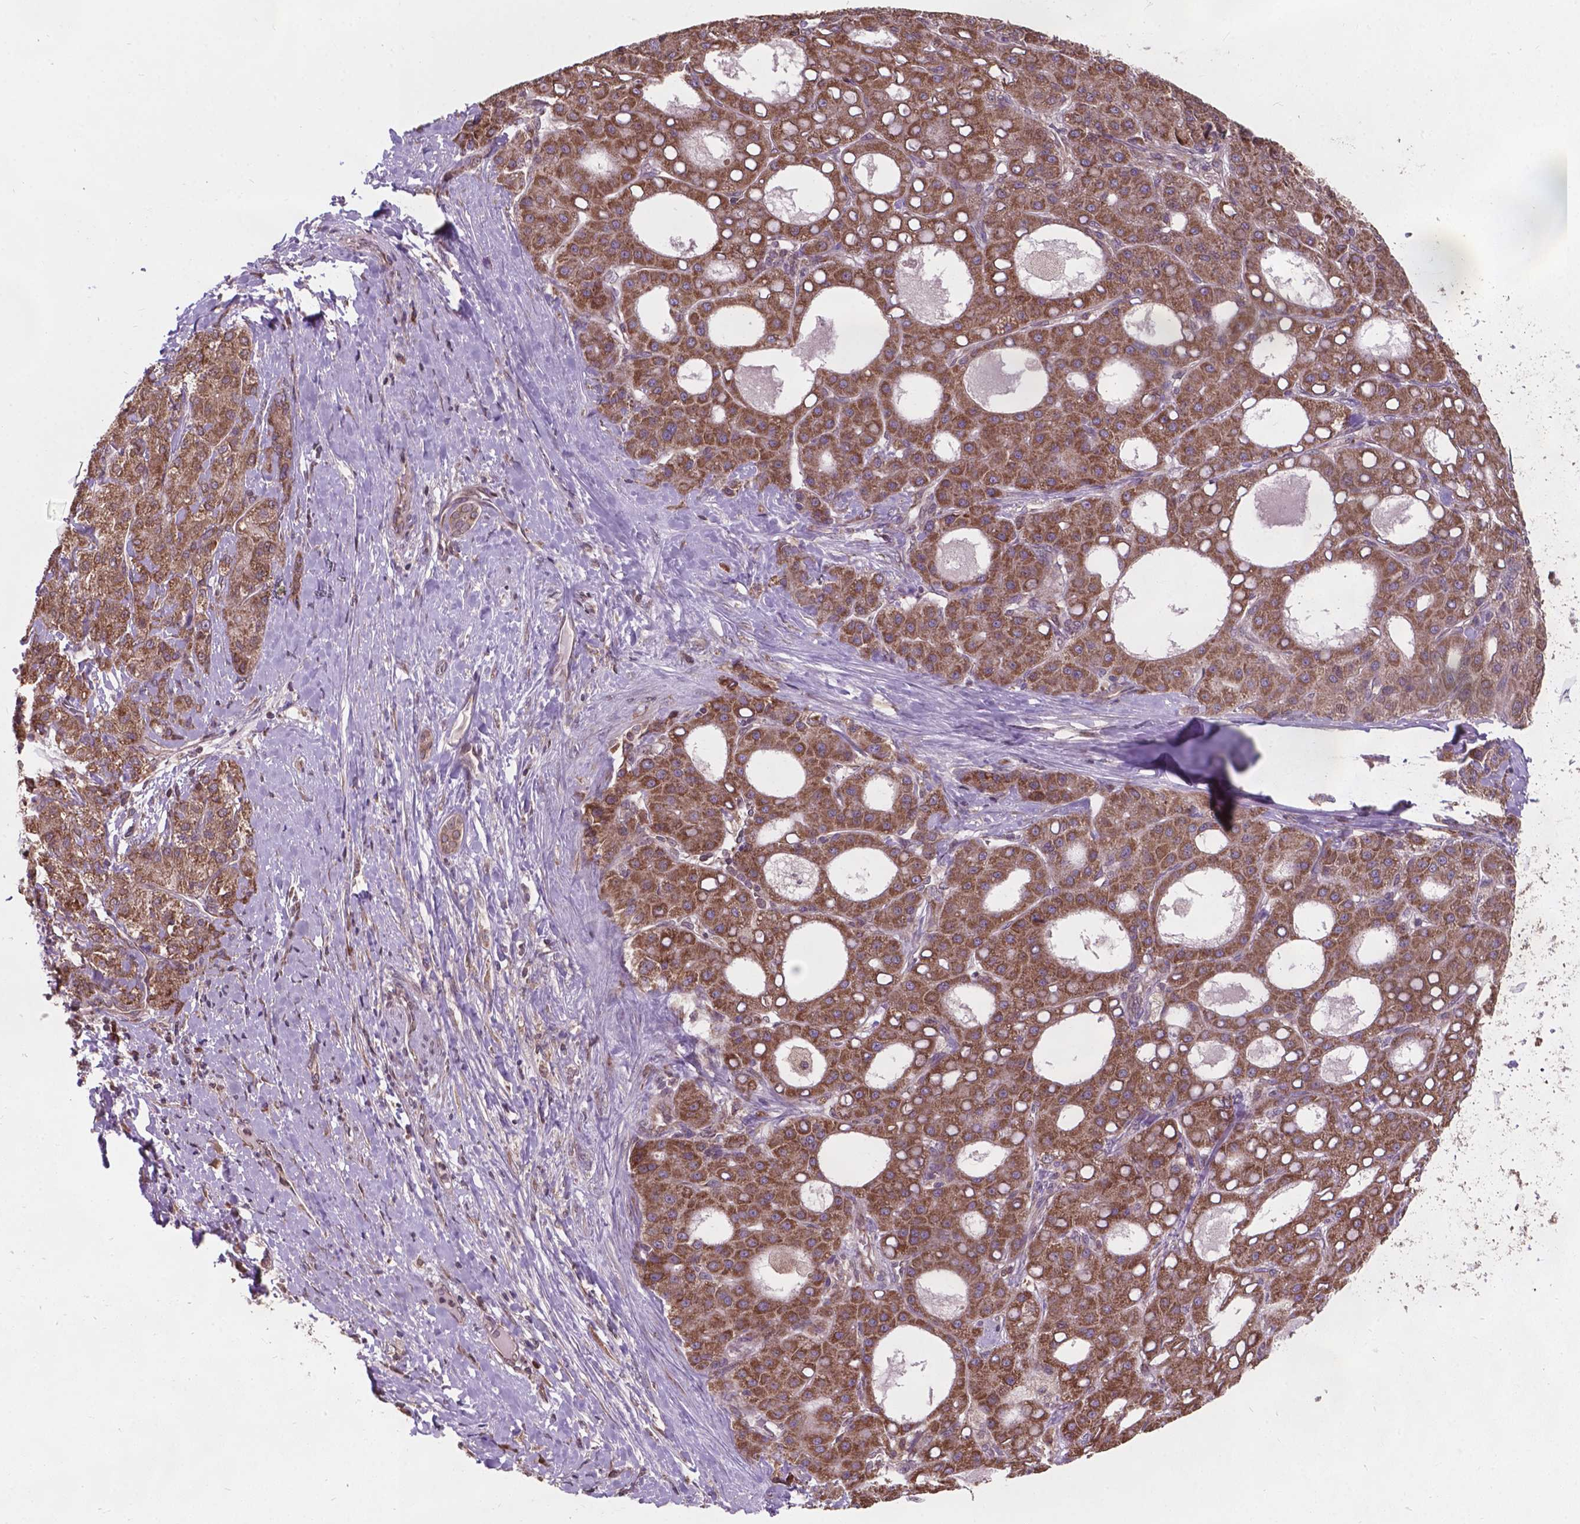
{"staining": {"intensity": "moderate", "quantity": ">75%", "location": "cytoplasmic/membranous"}, "tissue": "liver cancer", "cell_type": "Tumor cells", "image_type": "cancer", "snomed": [{"axis": "morphology", "description": "Carcinoma, Hepatocellular, NOS"}, {"axis": "topography", "description": "Liver"}], "caption": "Liver cancer (hepatocellular carcinoma) was stained to show a protein in brown. There is medium levels of moderate cytoplasmic/membranous staining in approximately >75% of tumor cells.", "gene": "MRPL33", "patient": {"sex": "male", "age": 65}}